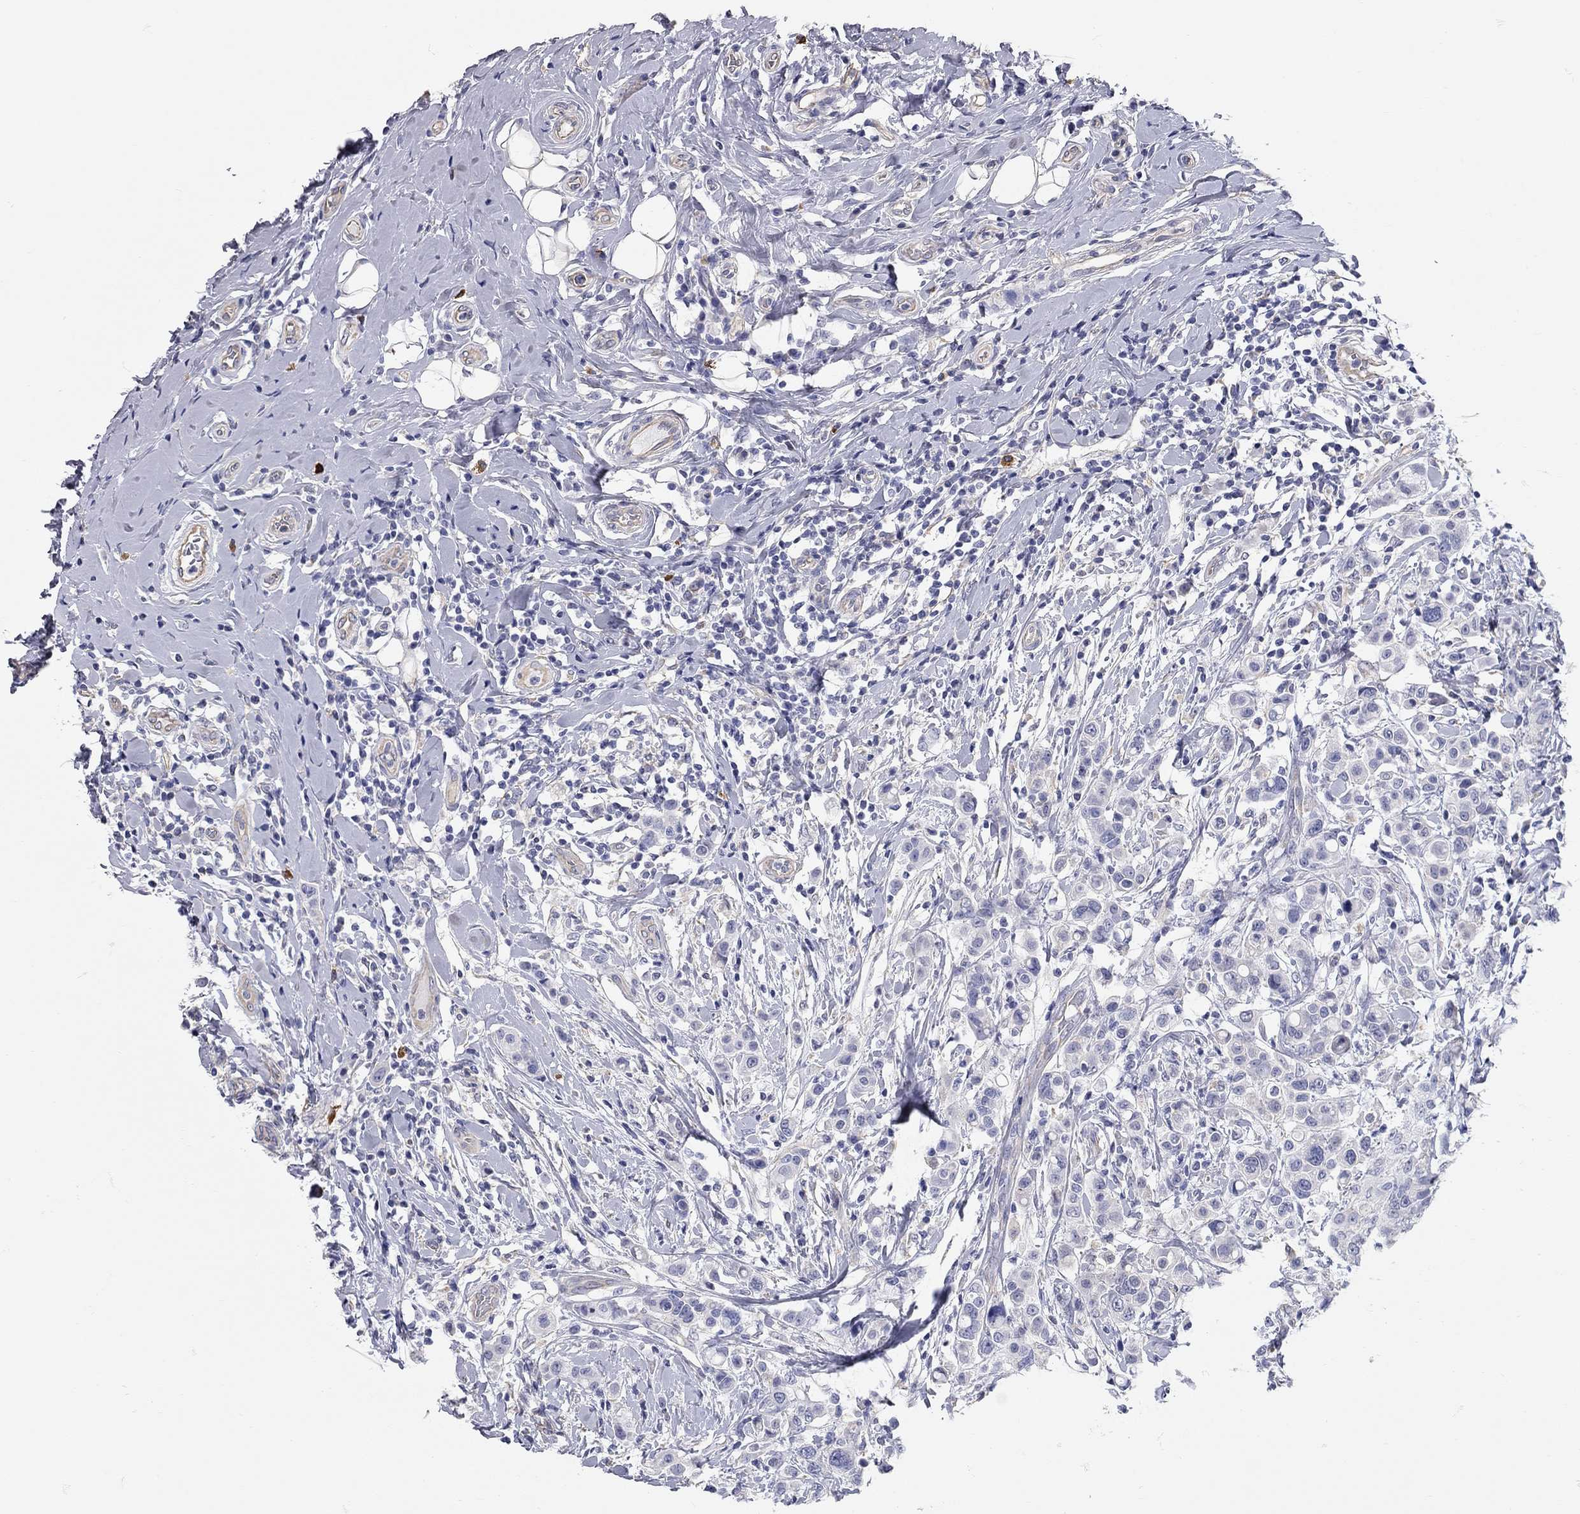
{"staining": {"intensity": "negative", "quantity": "none", "location": "none"}, "tissue": "breast cancer", "cell_type": "Tumor cells", "image_type": "cancer", "snomed": [{"axis": "morphology", "description": "Duct carcinoma"}, {"axis": "topography", "description": "Breast"}], "caption": "An IHC histopathology image of breast cancer is shown. There is no staining in tumor cells of breast cancer.", "gene": "C10orf90", "patient": {"sex": "female", "age": 27}}